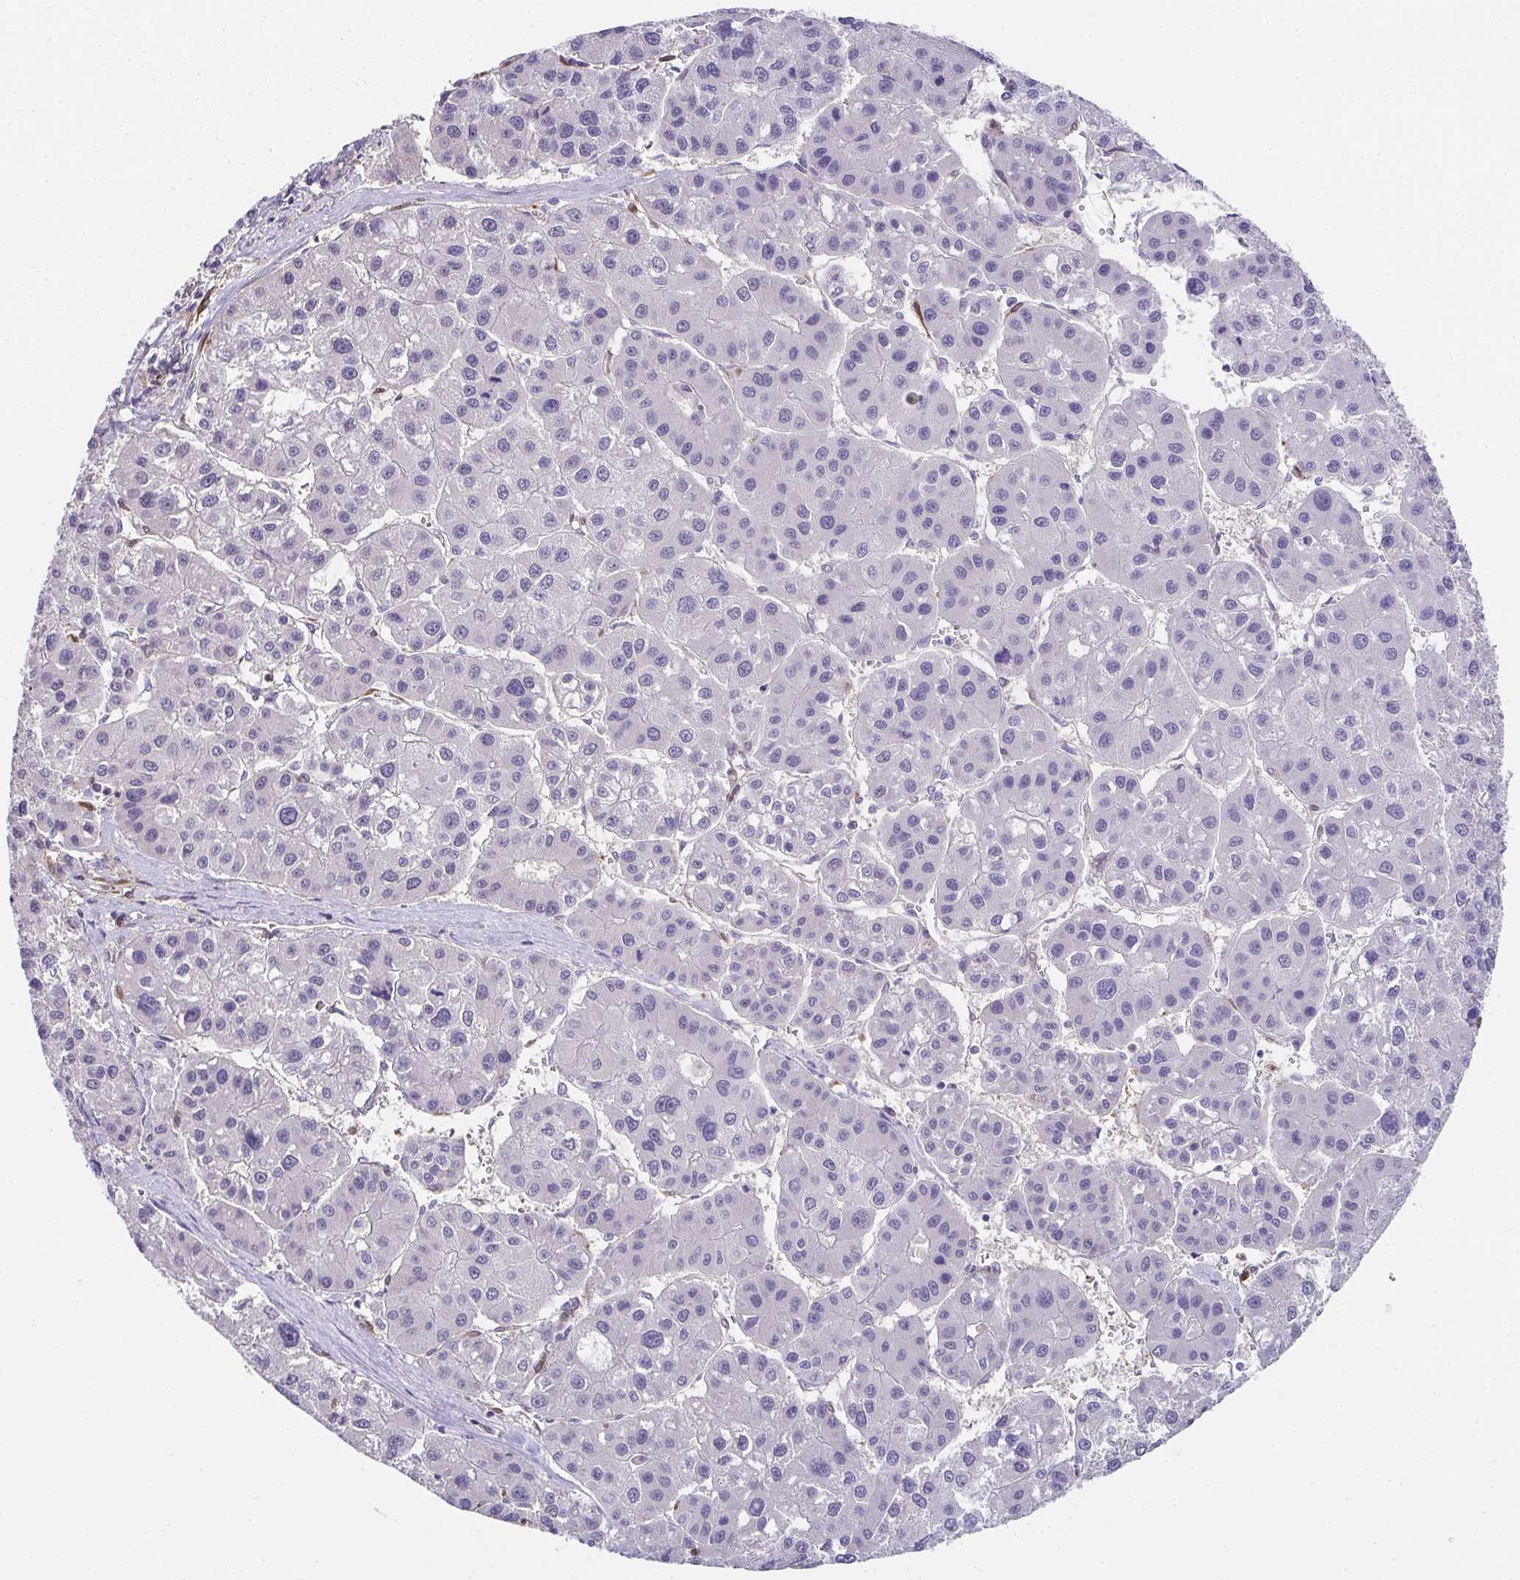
{"staining": {"intensity": "negative", "quantity": "none", "location": "none"}, "tissue": "liver cancer", "cell_type": "Tumor cells", "image_type": "cancer", "snomed": [{"axis": "morphology", "description": "Carcinoma, Hepatocellular, NOS"}, {"axis": "topography", "description": "Liver"}], "caption": "Tumor cells show no significant protein expression in liver cancer (hepatocellular carcinoma).", "gene": "RBP1", "patient": {"sex": "male", "age": 73}}